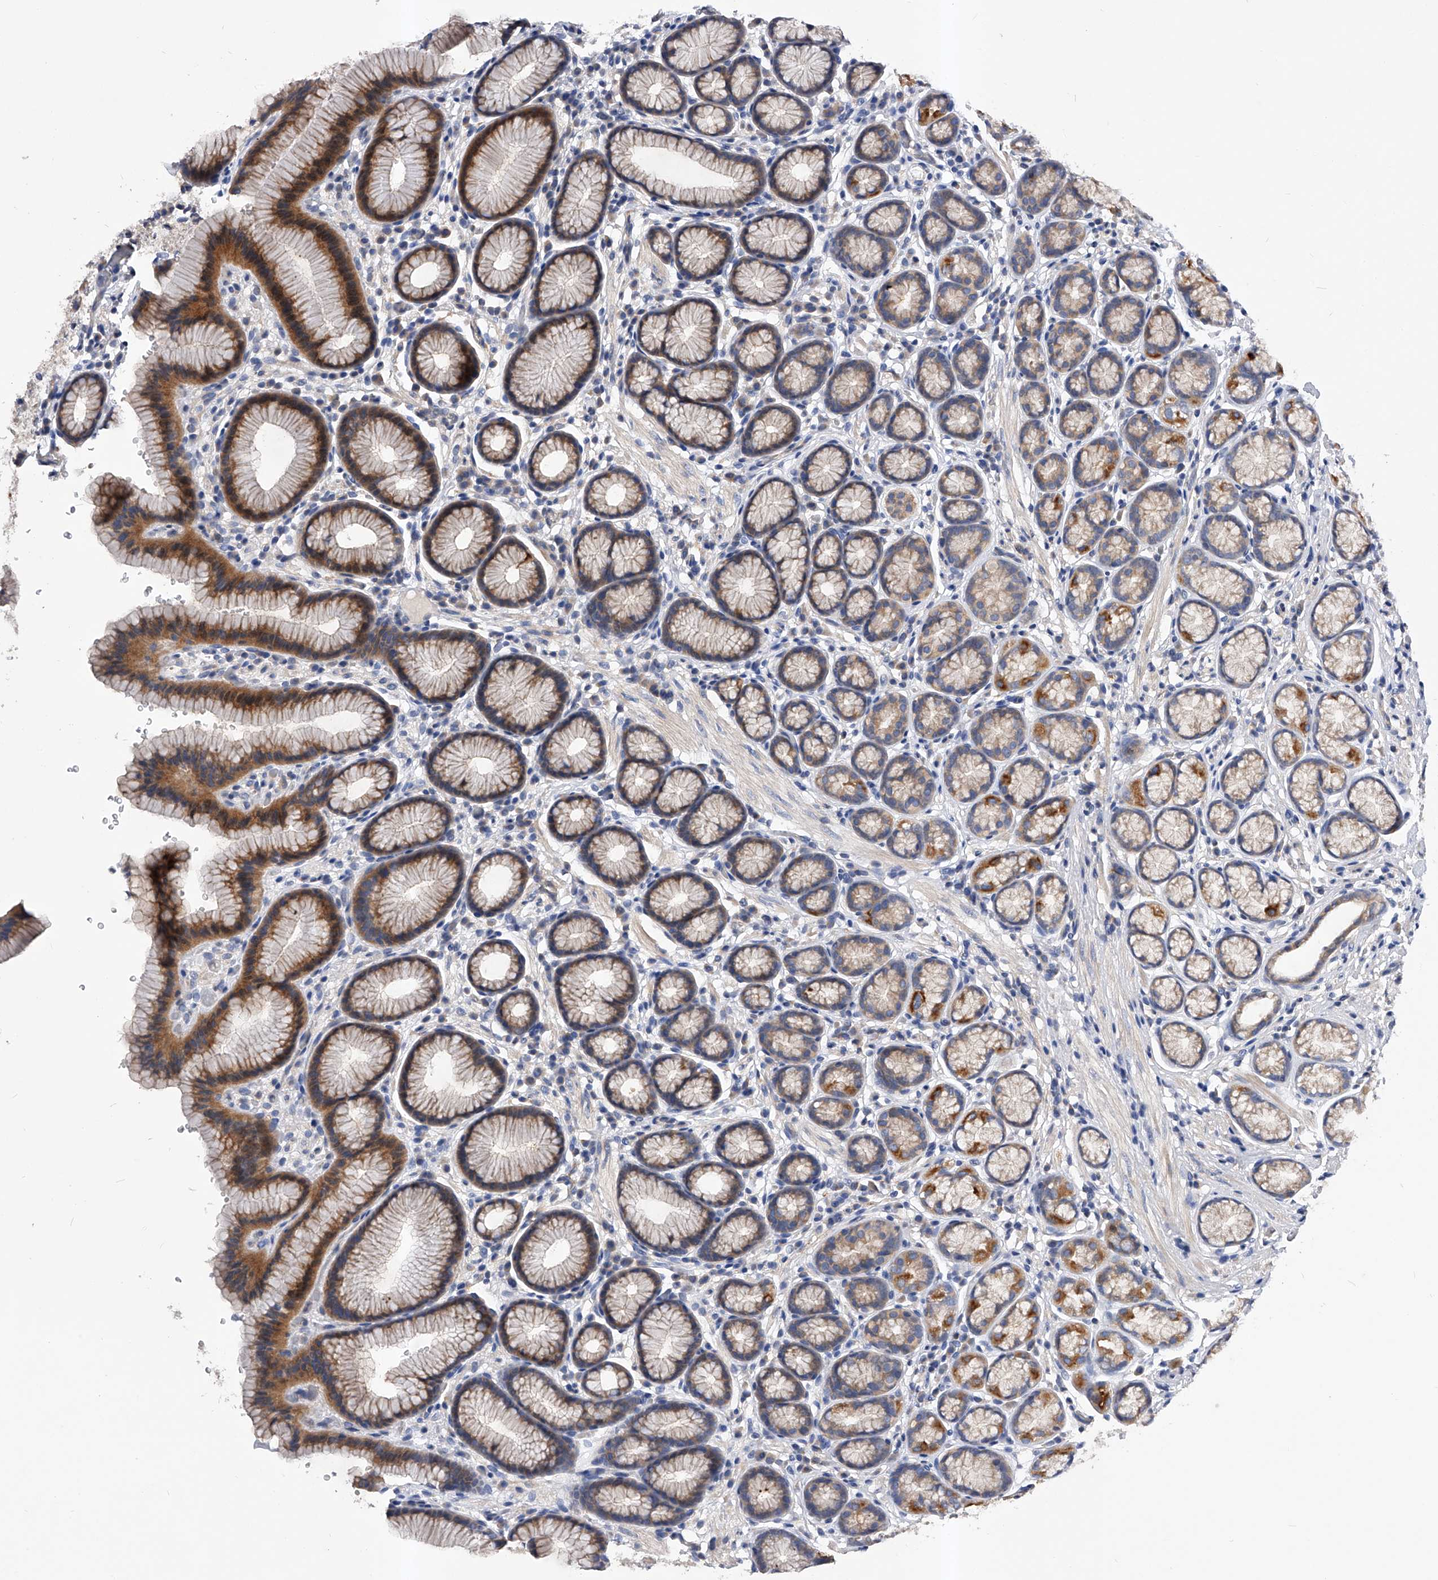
{"staining": {"intensity": "moderate", "quantity": "25%-75%", "location": "cytoplasmic/membranous"}, "tissue": "stomach", "cell_type": "Glandular cells", "image_type": "normal", "snomed": [{"axis": "morphology", "description": "Normal tissue, NOS"}, {"axis": "topography", "description": "Stomach"}], "caption": "An immunohistochemistry micrograph of normal tissue is shown. Protein staining in brown highlights moderate cytoplasmic/membranous positivity in stomach within glandular cells.", "gene": "ARL4C", "patient": {"sex": "male", "age": 42}}